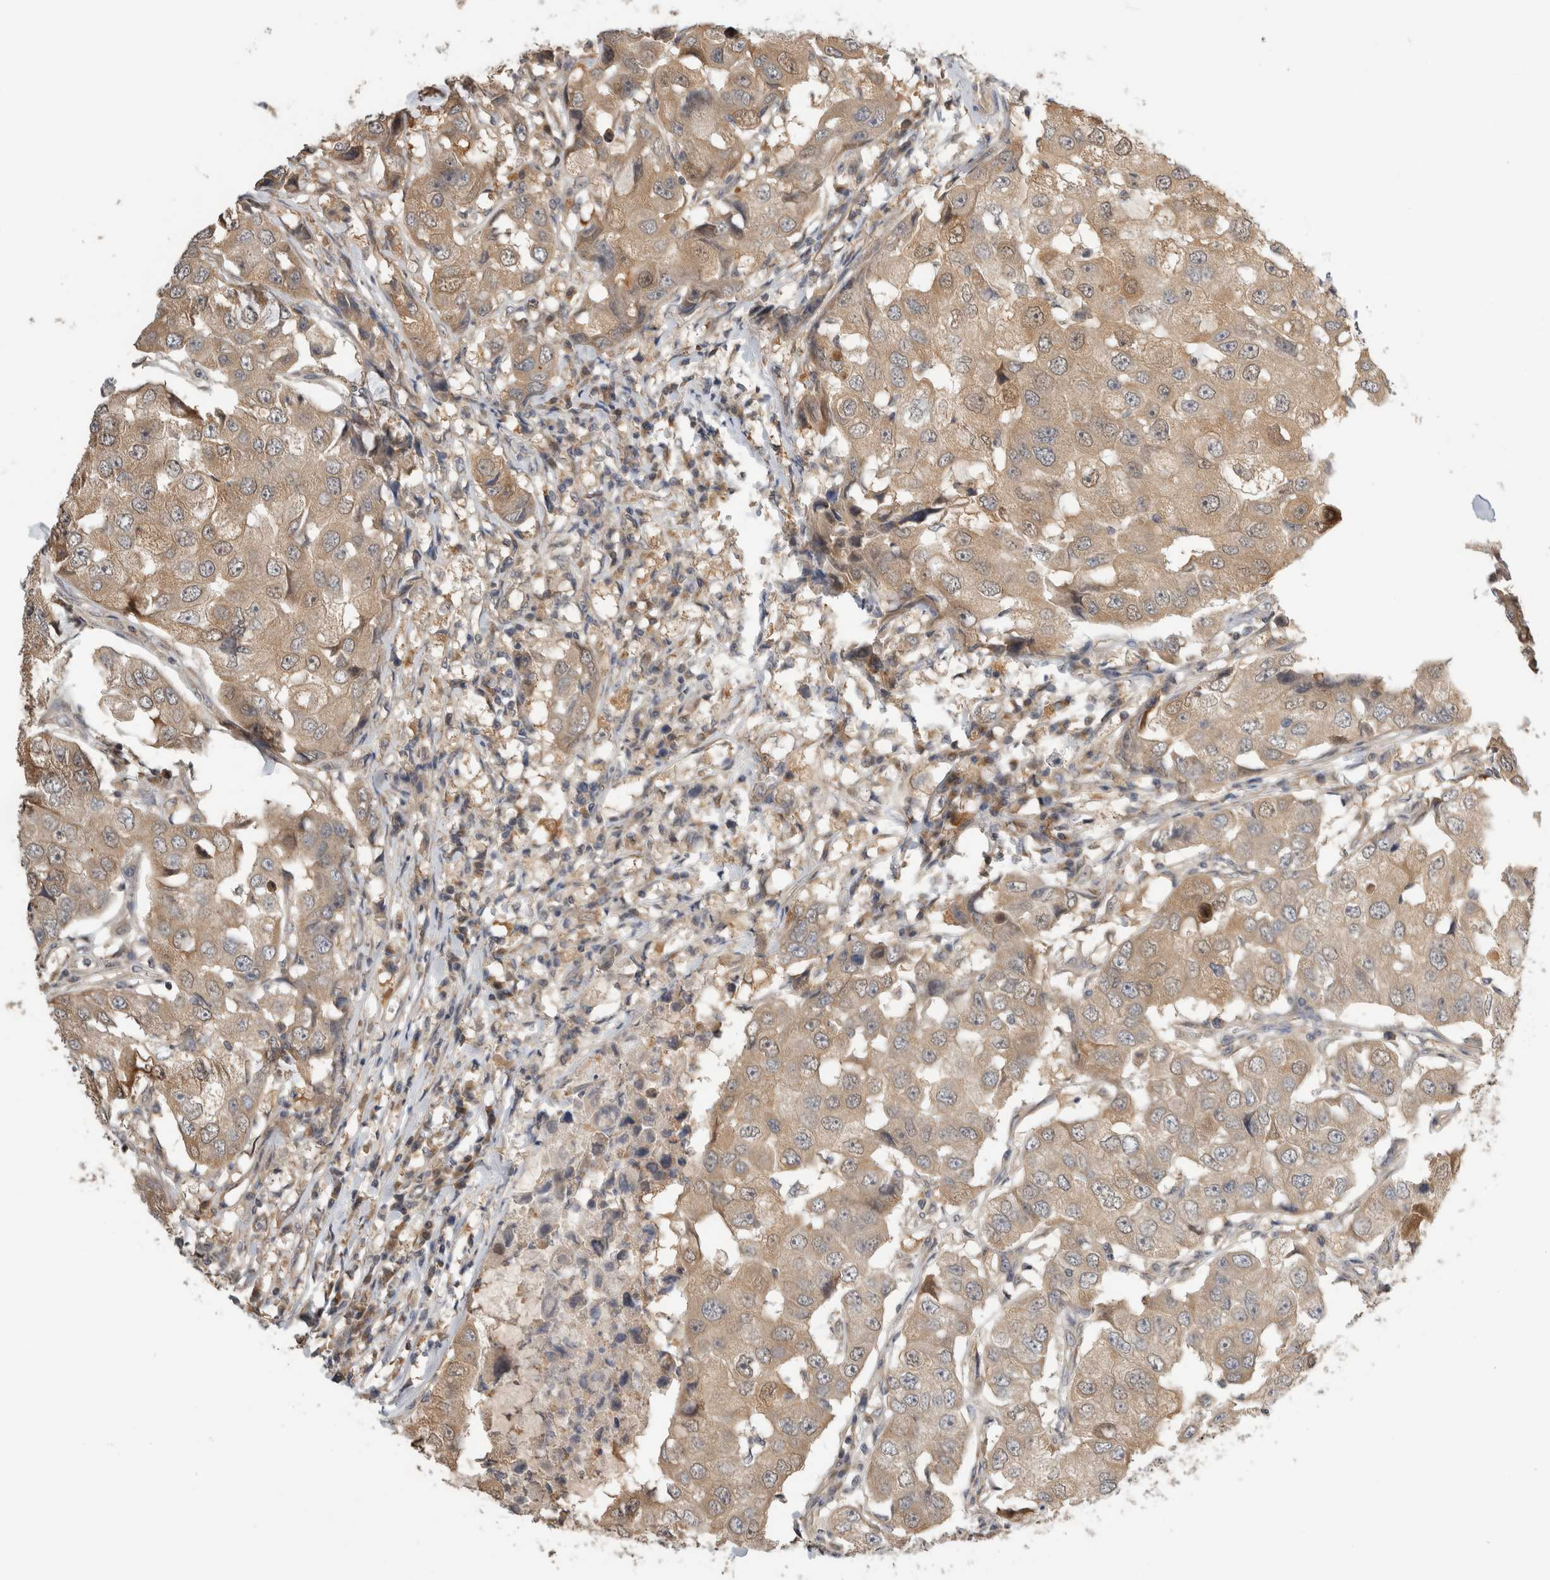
{"staining": {"intensity": "weak", "quantity": ">75%", "location": "cytoplasmic/membranous"}, "tissue": "breast cancer", "cell_type": "Tumor cells", "image_type": "cancer", "snomed": [{"axis": "morphology", "description": "Duct carcinoma"}, {"axis": "topography", "description": "Breast"}], "caption": "Immunohistochemical staining of breast cancer displays weak cytoplasmic/membranous protein positivity in approximately >75% of tumor cells.", "gene": "PGM1", "patient": {"sex": "female", "age": 27}}